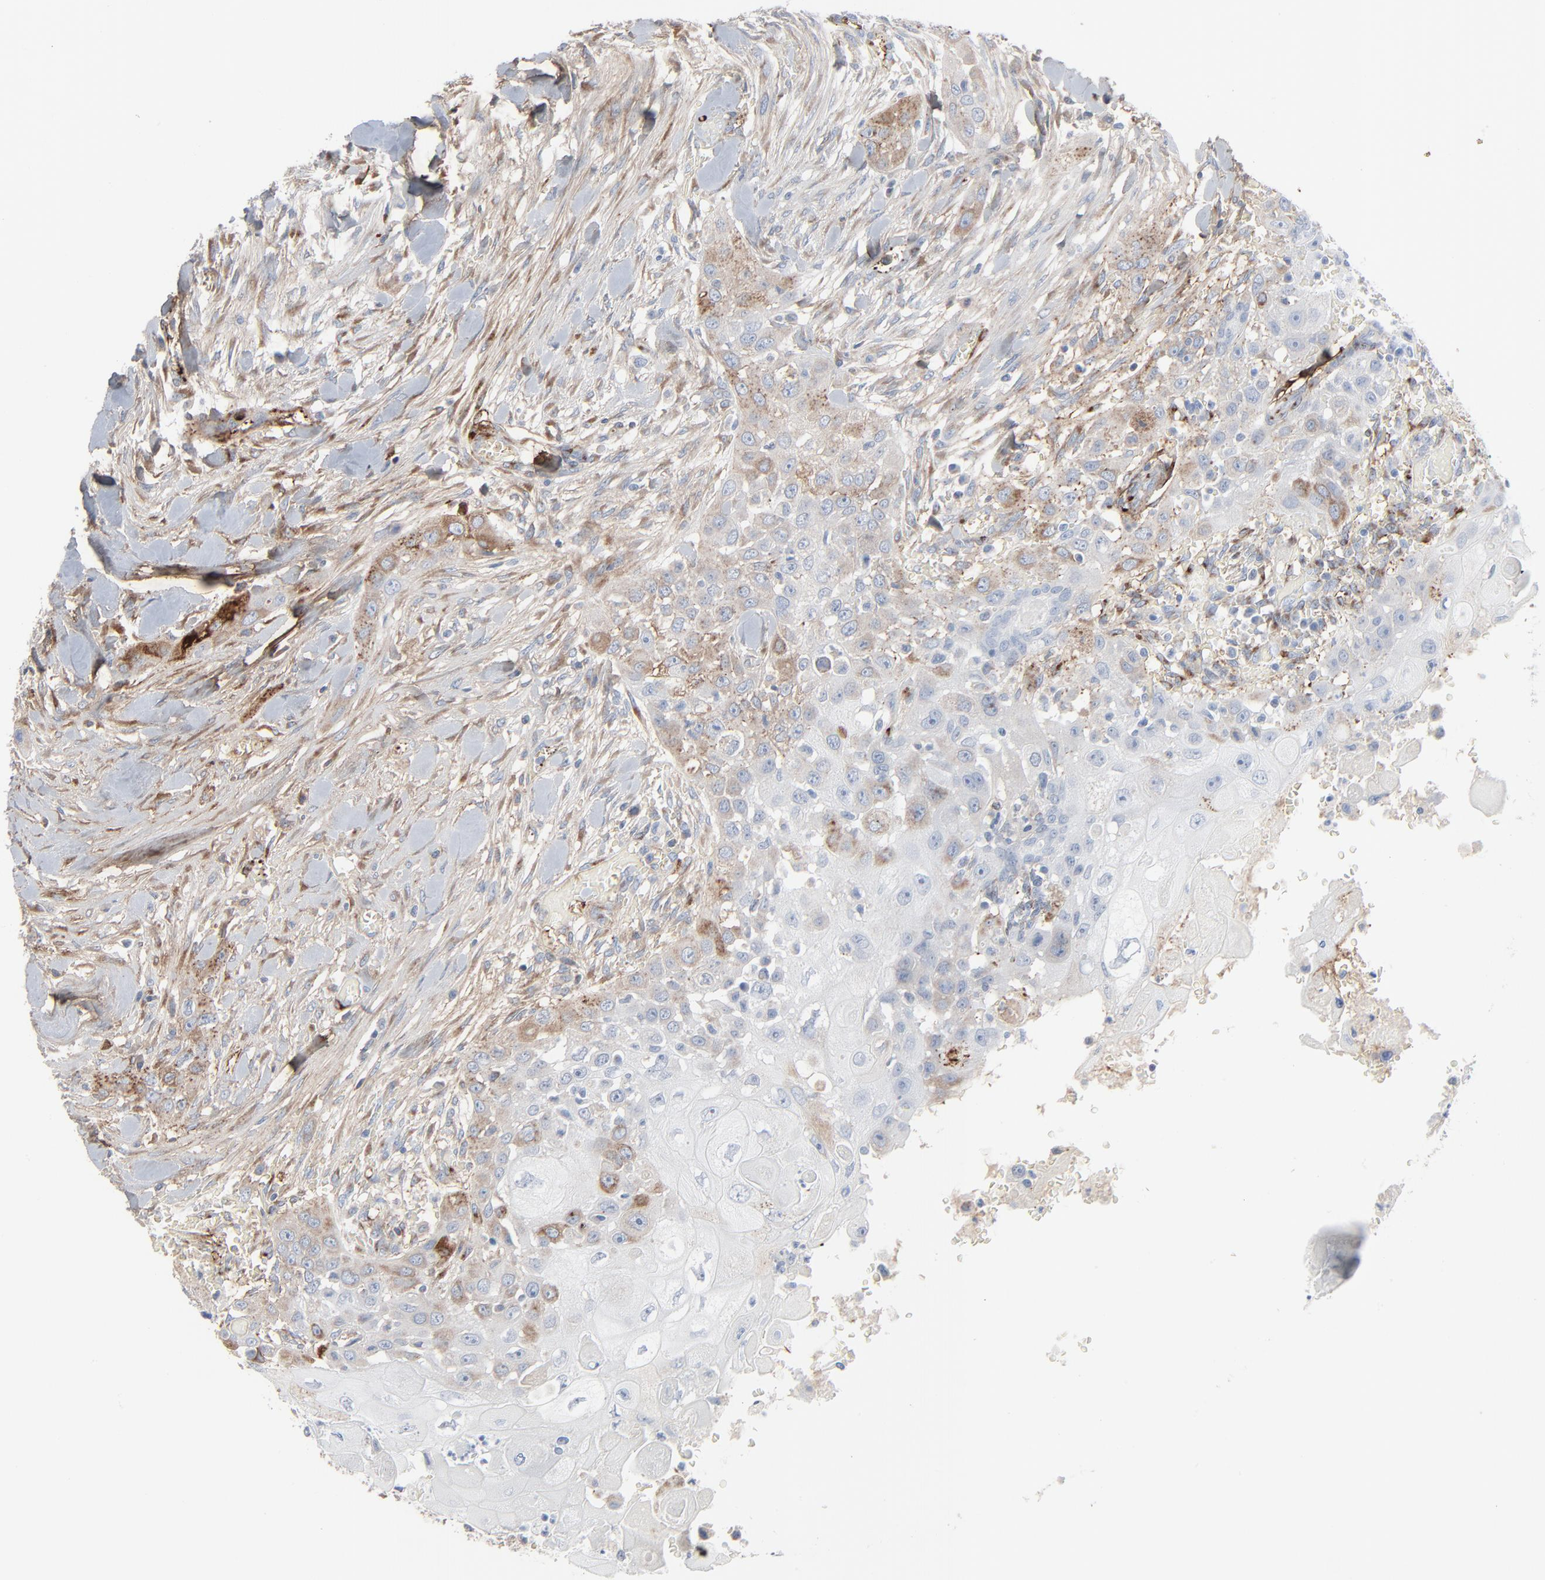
{"staining": {"intensity": "weak", "quantity": "<25%", "location": "cytoplasmic/membranous"}, "tissue": "head and neck cancer", "cell_type": "Tumor cells", "image_type": "cancer", "snomed": [{"axis": "morphology", "description": "Neoplasm, malignant, NOS"}, {"axis": "topography", "description": "Salivary gland"}, {"axis": "topography", "description": "Head-Neck"}], "caption": "This is an immunohistochemistry photomicrograph of head and neck cancer (malignant neoplasm). There is no positivity in tumor cells.", "gene": "BGN", "patient": {"sex": "male", "age": 43}}